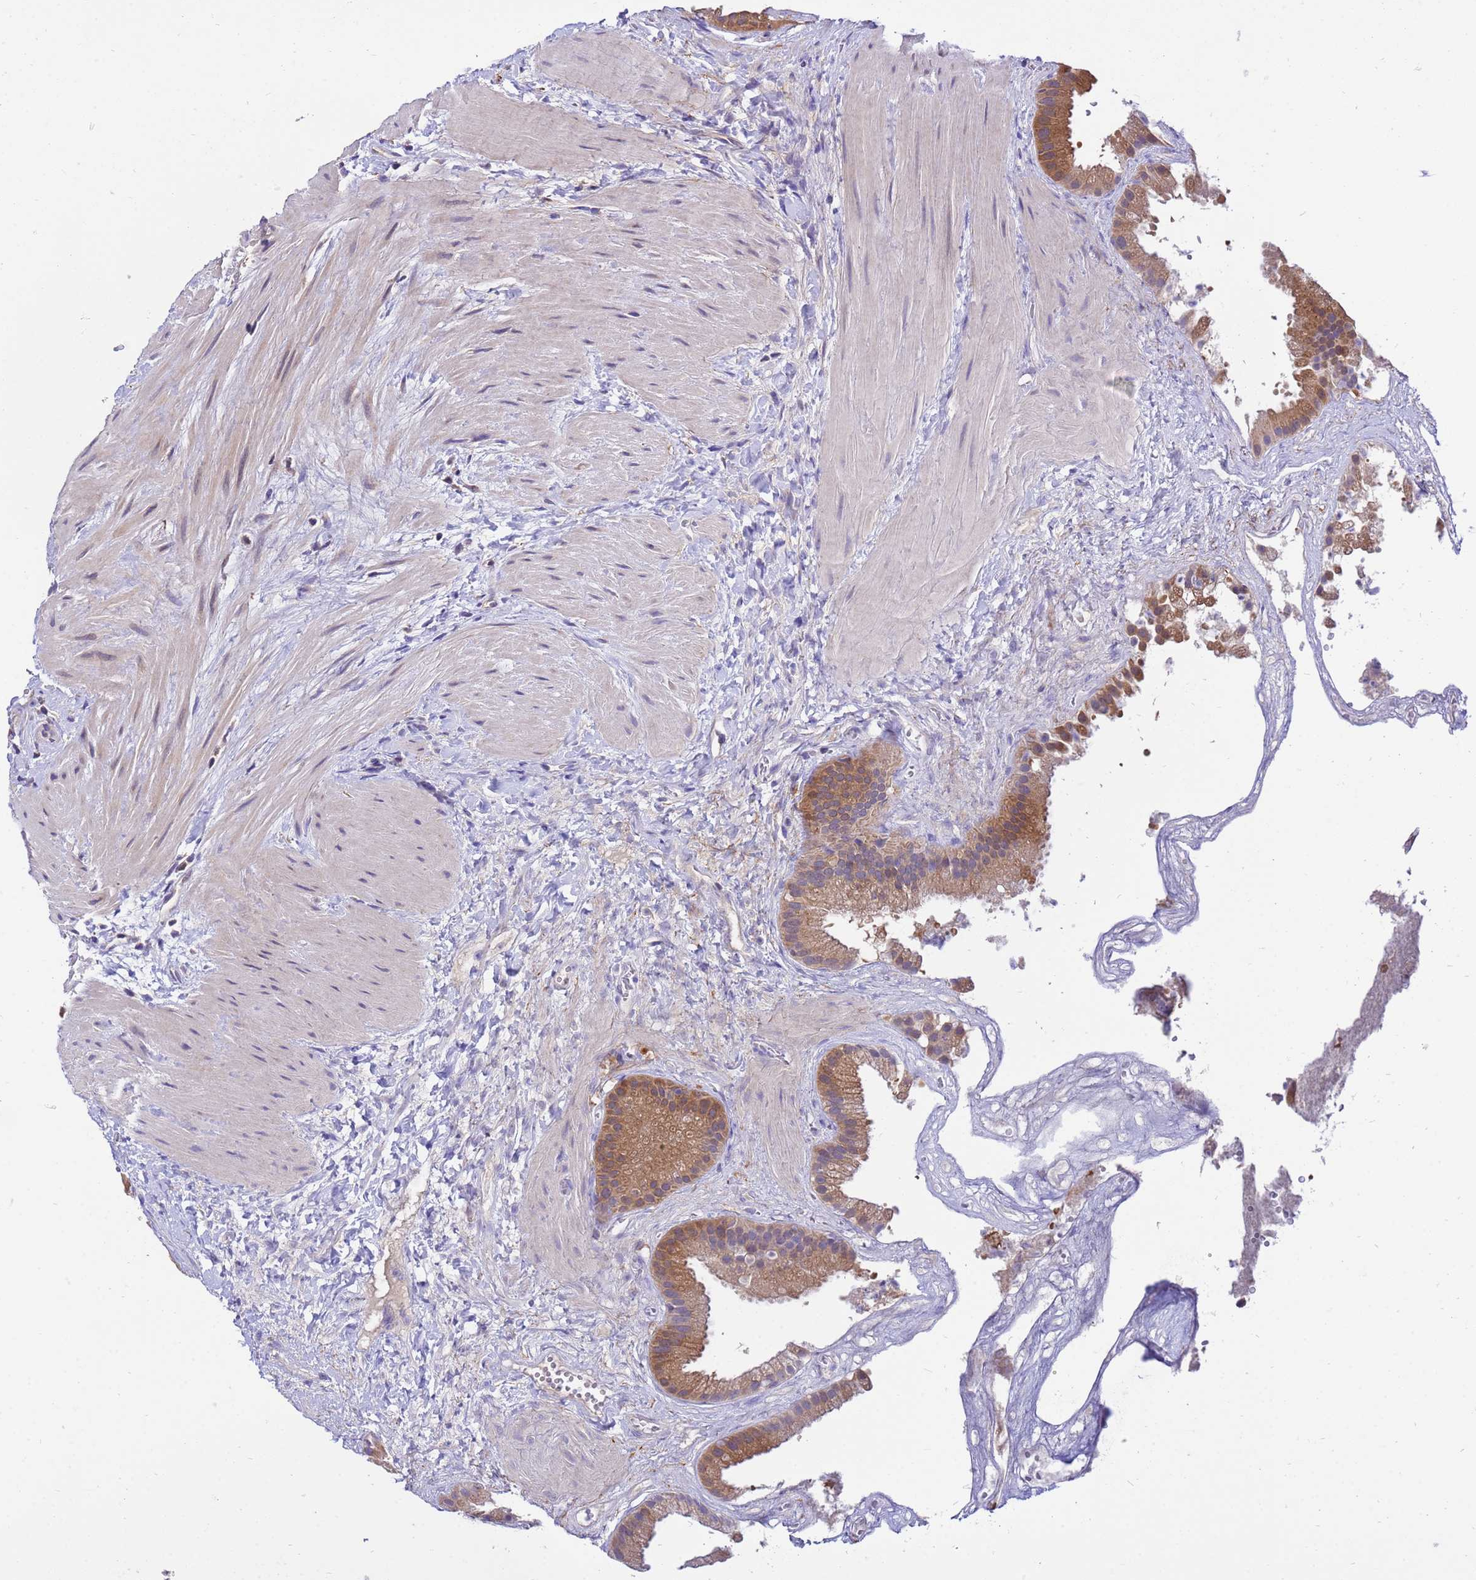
{"staining": {"intensity": "moderate", "quantity": ">75%", "location": "cytoplasmic/membranous"}, "tissue": "gallbladder", "cell_type": "Glandular cells", "image_type": "normal", "snomed": [{"axis": "morphology", "description": "Normal tissue, NOS"}, {"axis": "topography", "description": "Gallbladder"}], "caption": "Brown immunohistochemical staining in normal human gallbladder shows moderate cytoplasmic/membranous staining in about >75% of glandular cells. (Stains: DAB (3,3'-diaminobenzidine) in brown, nuclei in blue, Microscopy: brightfield microscopy at high magnification).", "gene": "GET3", "patient": {"sex": "male", "age": 55}}